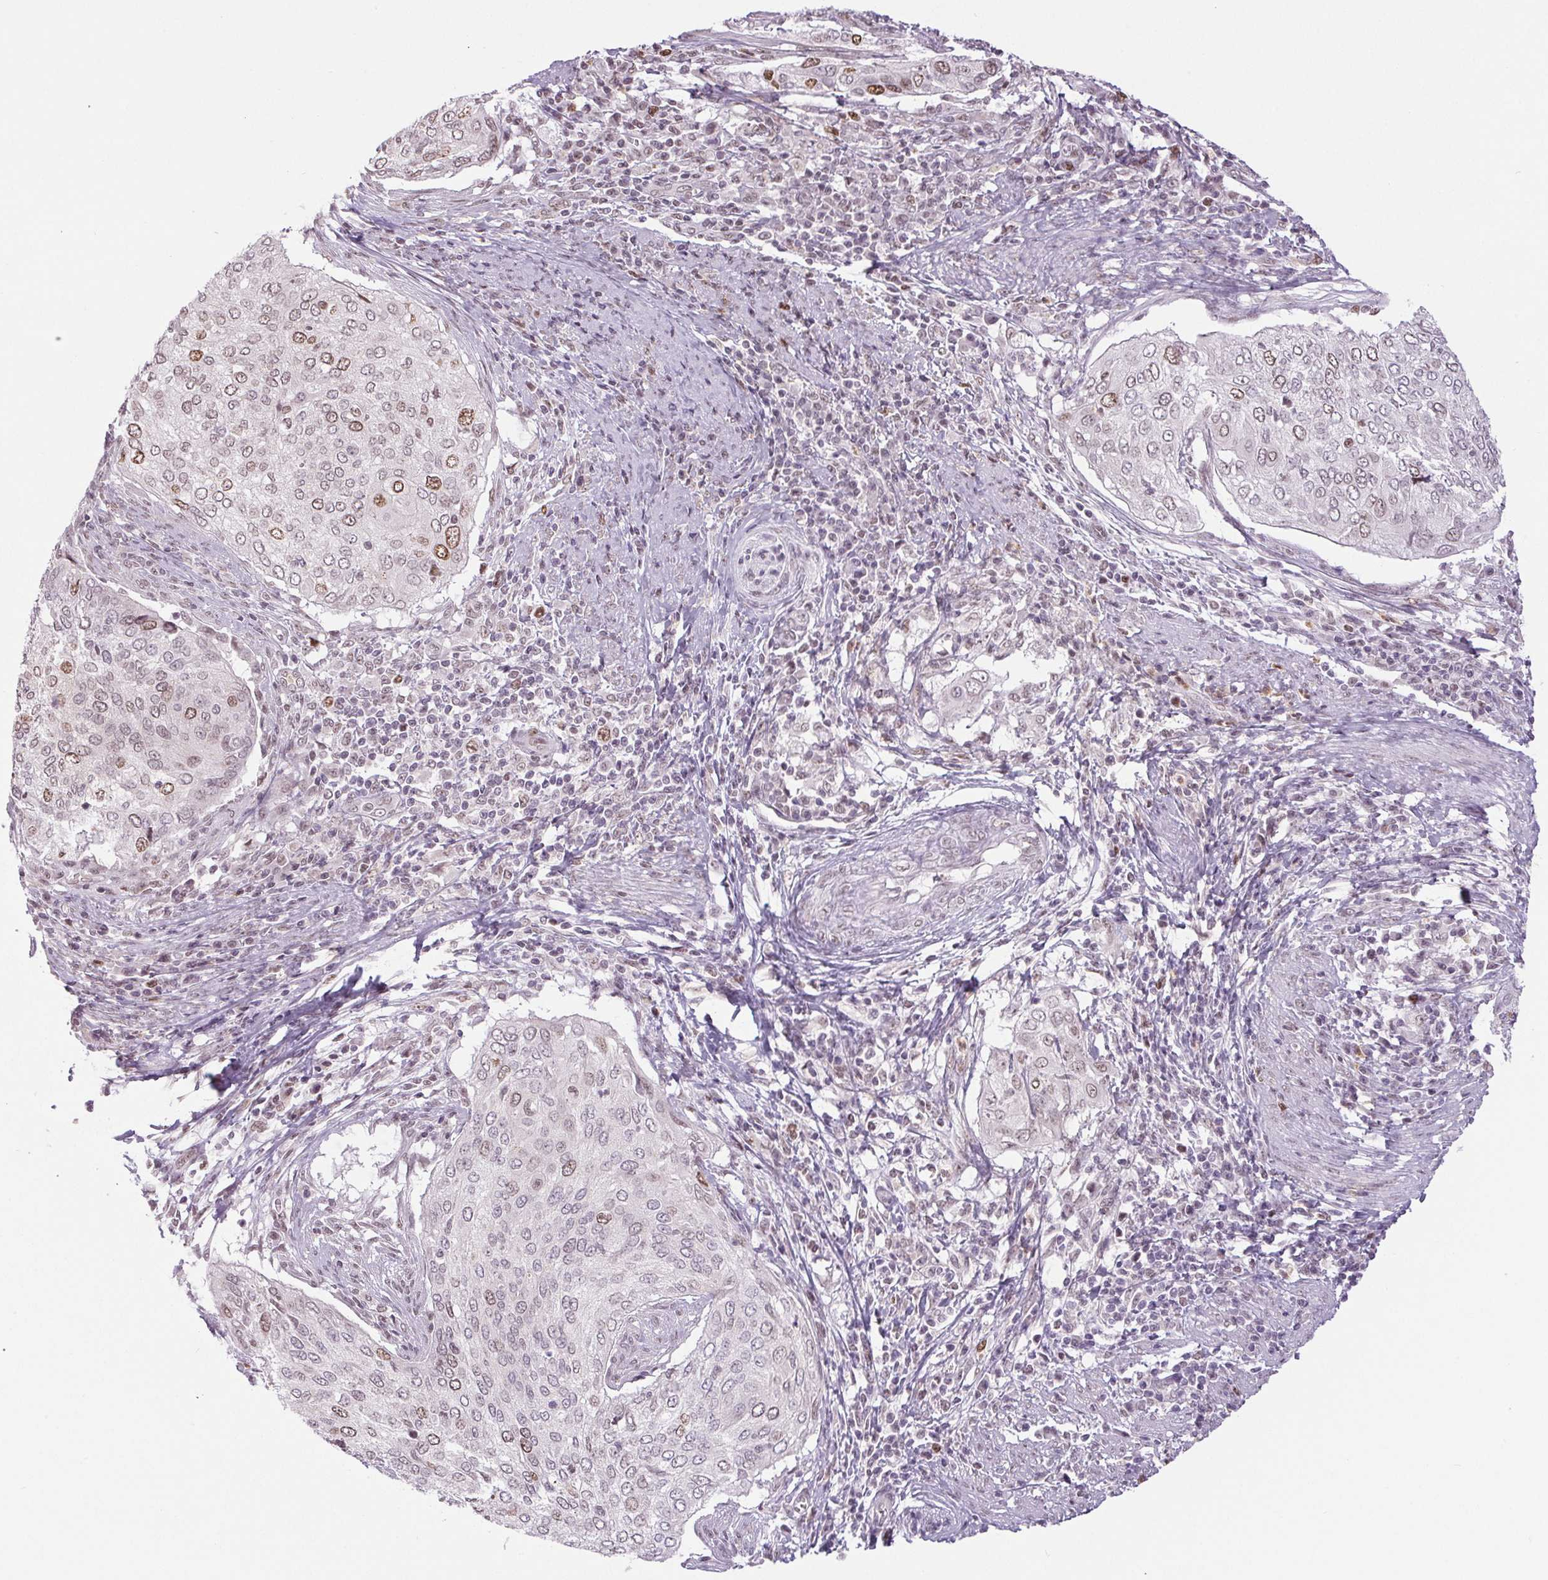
{"staining": {"intensity": "strong", "quantity": "<25%", "location": "cytoplasmic/membranous"}, "tissue": "cervical cancer", "cell_type": "Tumor cells", "image_type": "cancer", "snomed": [{"axis": "morphology", "description": "Squamous cell carcinoma, NOS"}, {"axis": "topography", "description": "Cervix"}], "caption": "Brown immunohistochemical staining in cervical cancer demonstrates strong cytoplasmic/membranous staining in approximately <25% of tumor cells.", "gene": "SMIM6", "patient": {"sex": "female", "age": 38}}